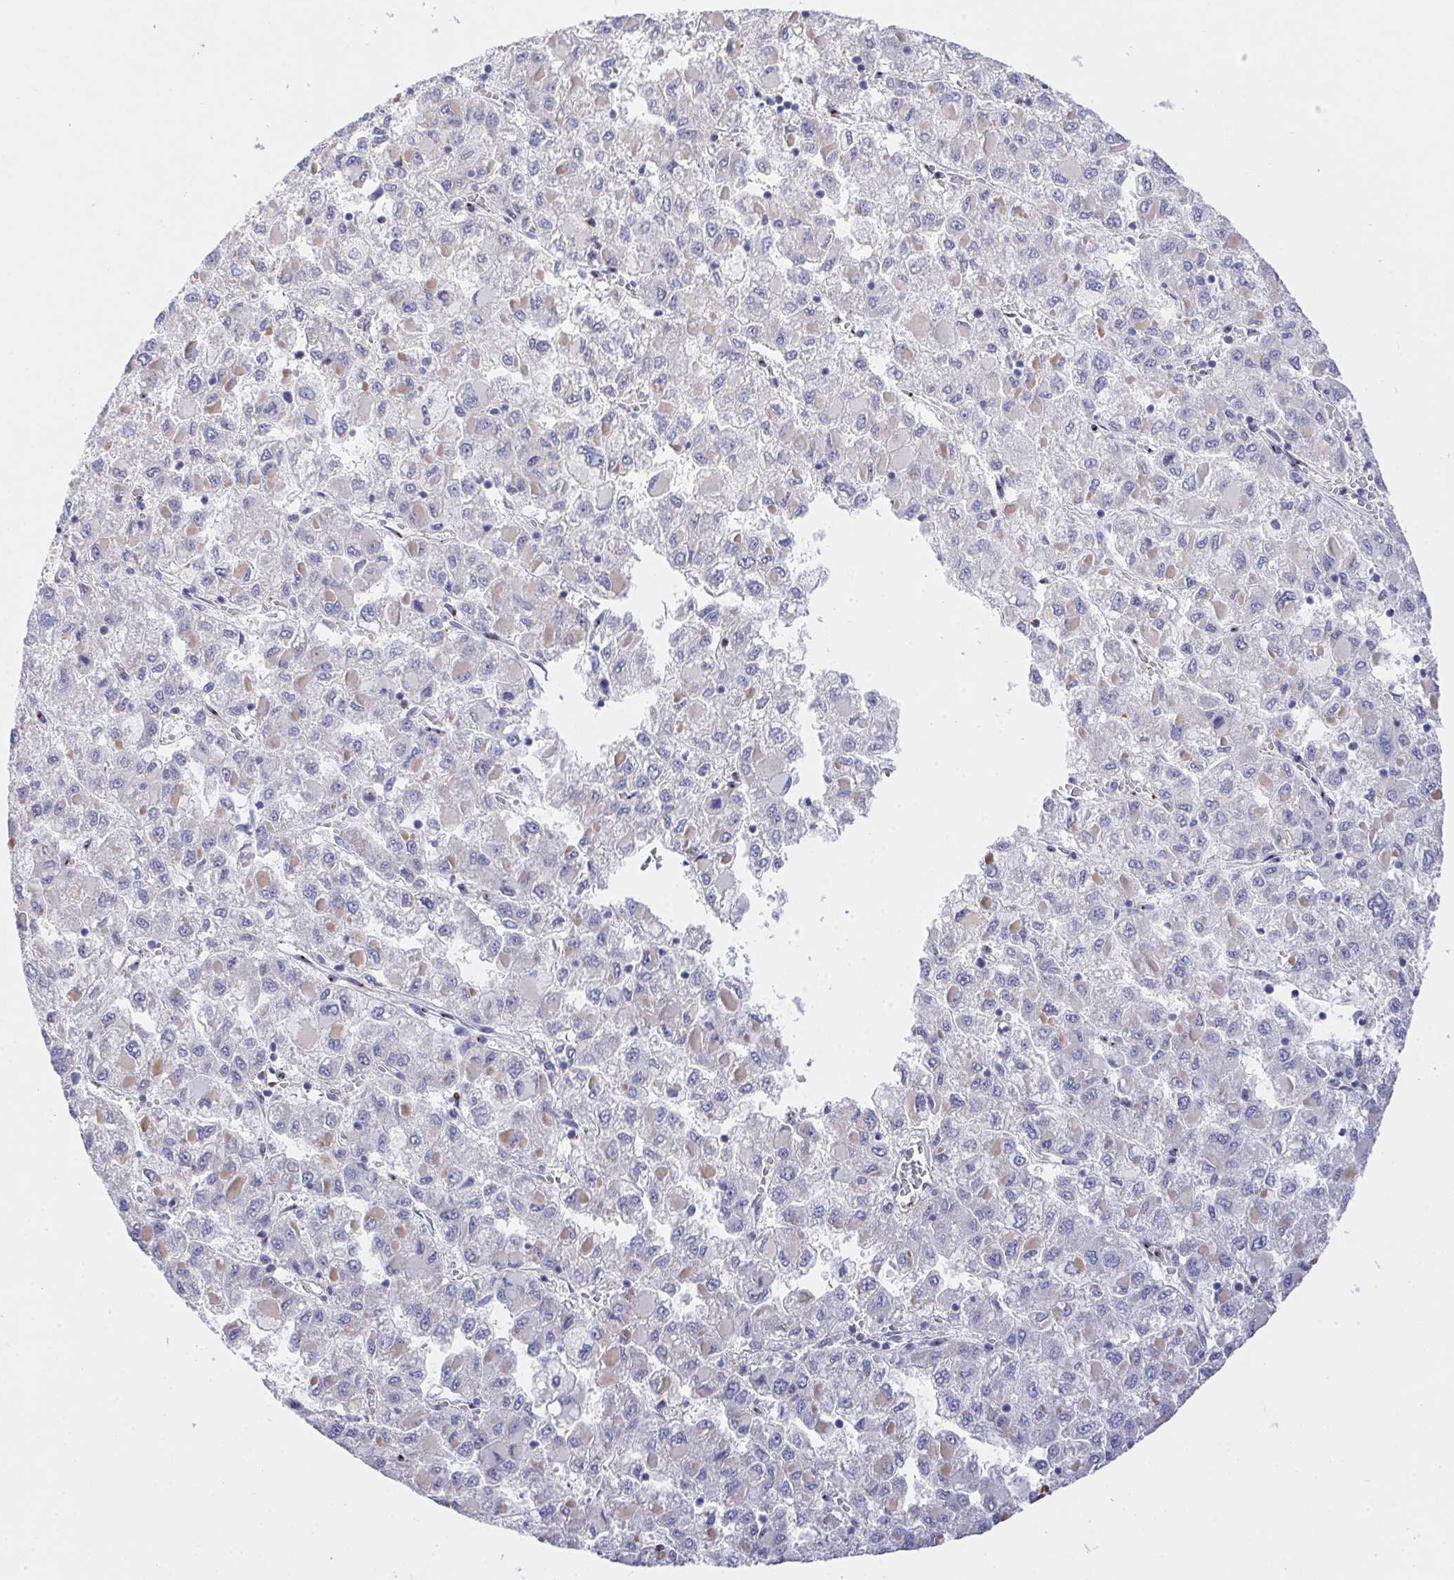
{"staining": {"intensity": "negative", "quantity": "none", "location": "none"}, "tissue": "liver cancer", "cell_type": "Tumor cells", "image_type": "cancer", "snomed": [{"axis": "morphology", "description": "Carcinoma, Hepatocellular, NOS"}, {"axis": "topography", "description": "Liver"}], "caption": "Liver hepatocellular carcinoma stained for a protein using immunohistochemistry displays no positivity tumor cells.", "gene": "PRG3", "patient": {"sex": "male", "age": 40}}